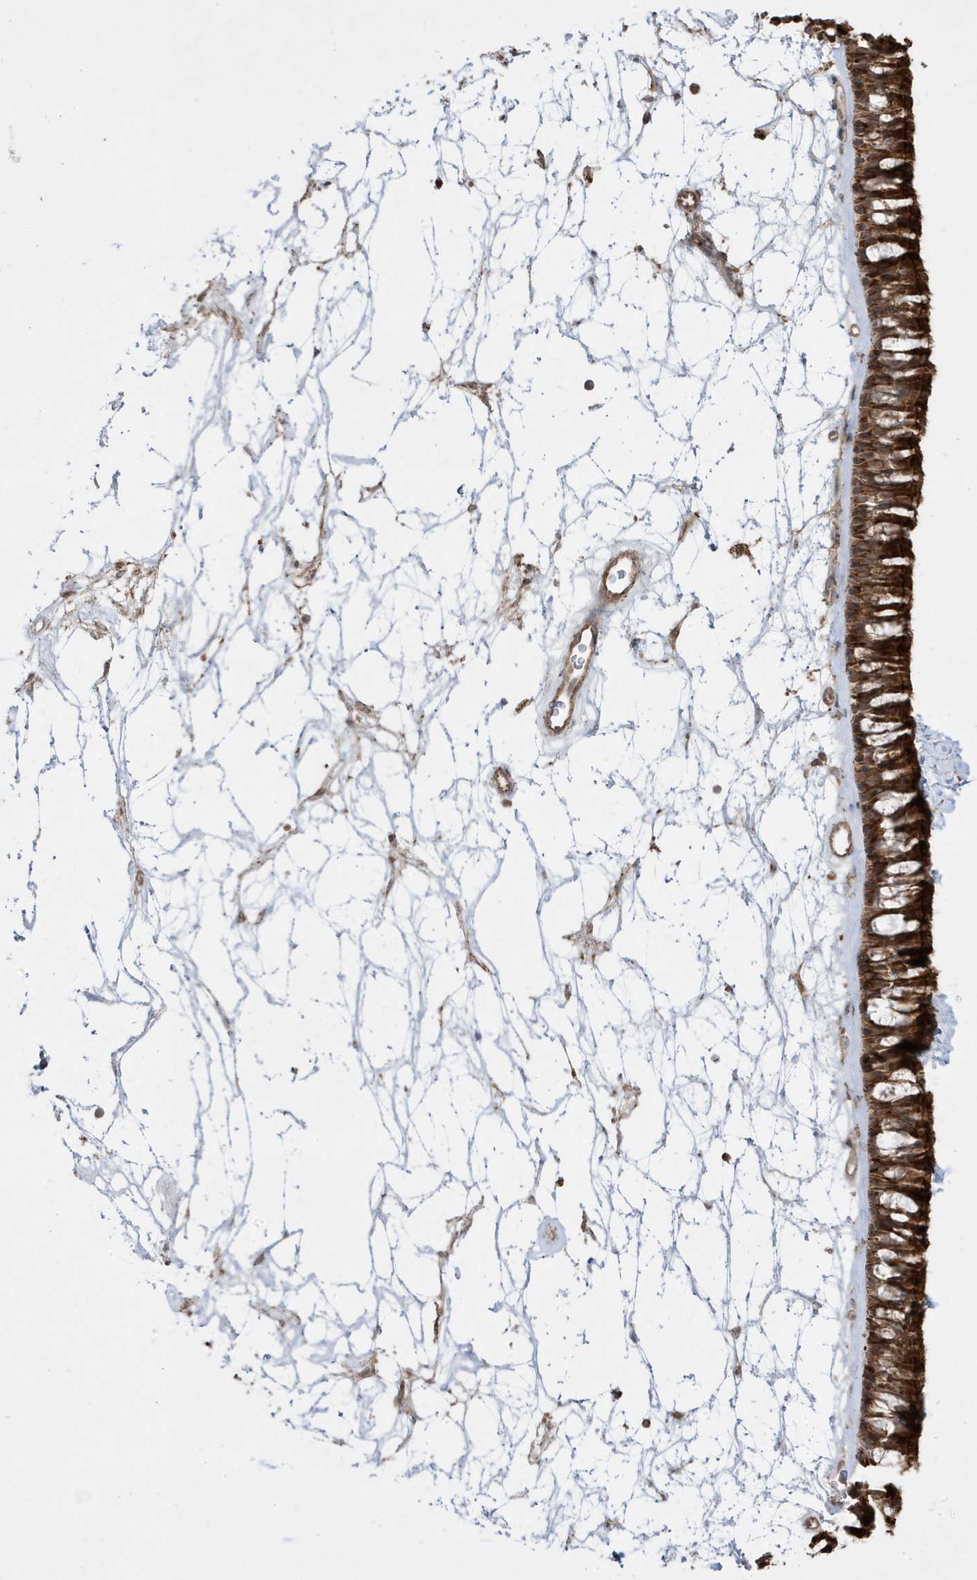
{"staining": {"intensity": "strong", "quantity": ">75%", "location": "cytoplasmic/membranous"}, "tissue": "nasopharynx", "cell_type": "Respiratory epithelial cells", "image_type": "normal", "snomed": [{"axis": "morphology", "description": "Normal tissue, NOS"}, {"axis": "topography", "description": "Nasopharynx"}], "caption": "High-magnification brightfield microscopy of benign nasopharynx stained with DAB (3,3'-diaminobenzidine) (brown) and counterstained with hematoxylin (blue). respiratory epithelial cells exhibit strong cytoplasmic/membranous positivity is appreciated in approximately>75% of cells. The protein is shown in brown color, while the nuclei are stained blue.", "gene": "CLUAP1", "patient": {"sex": "male", "age": 64}}